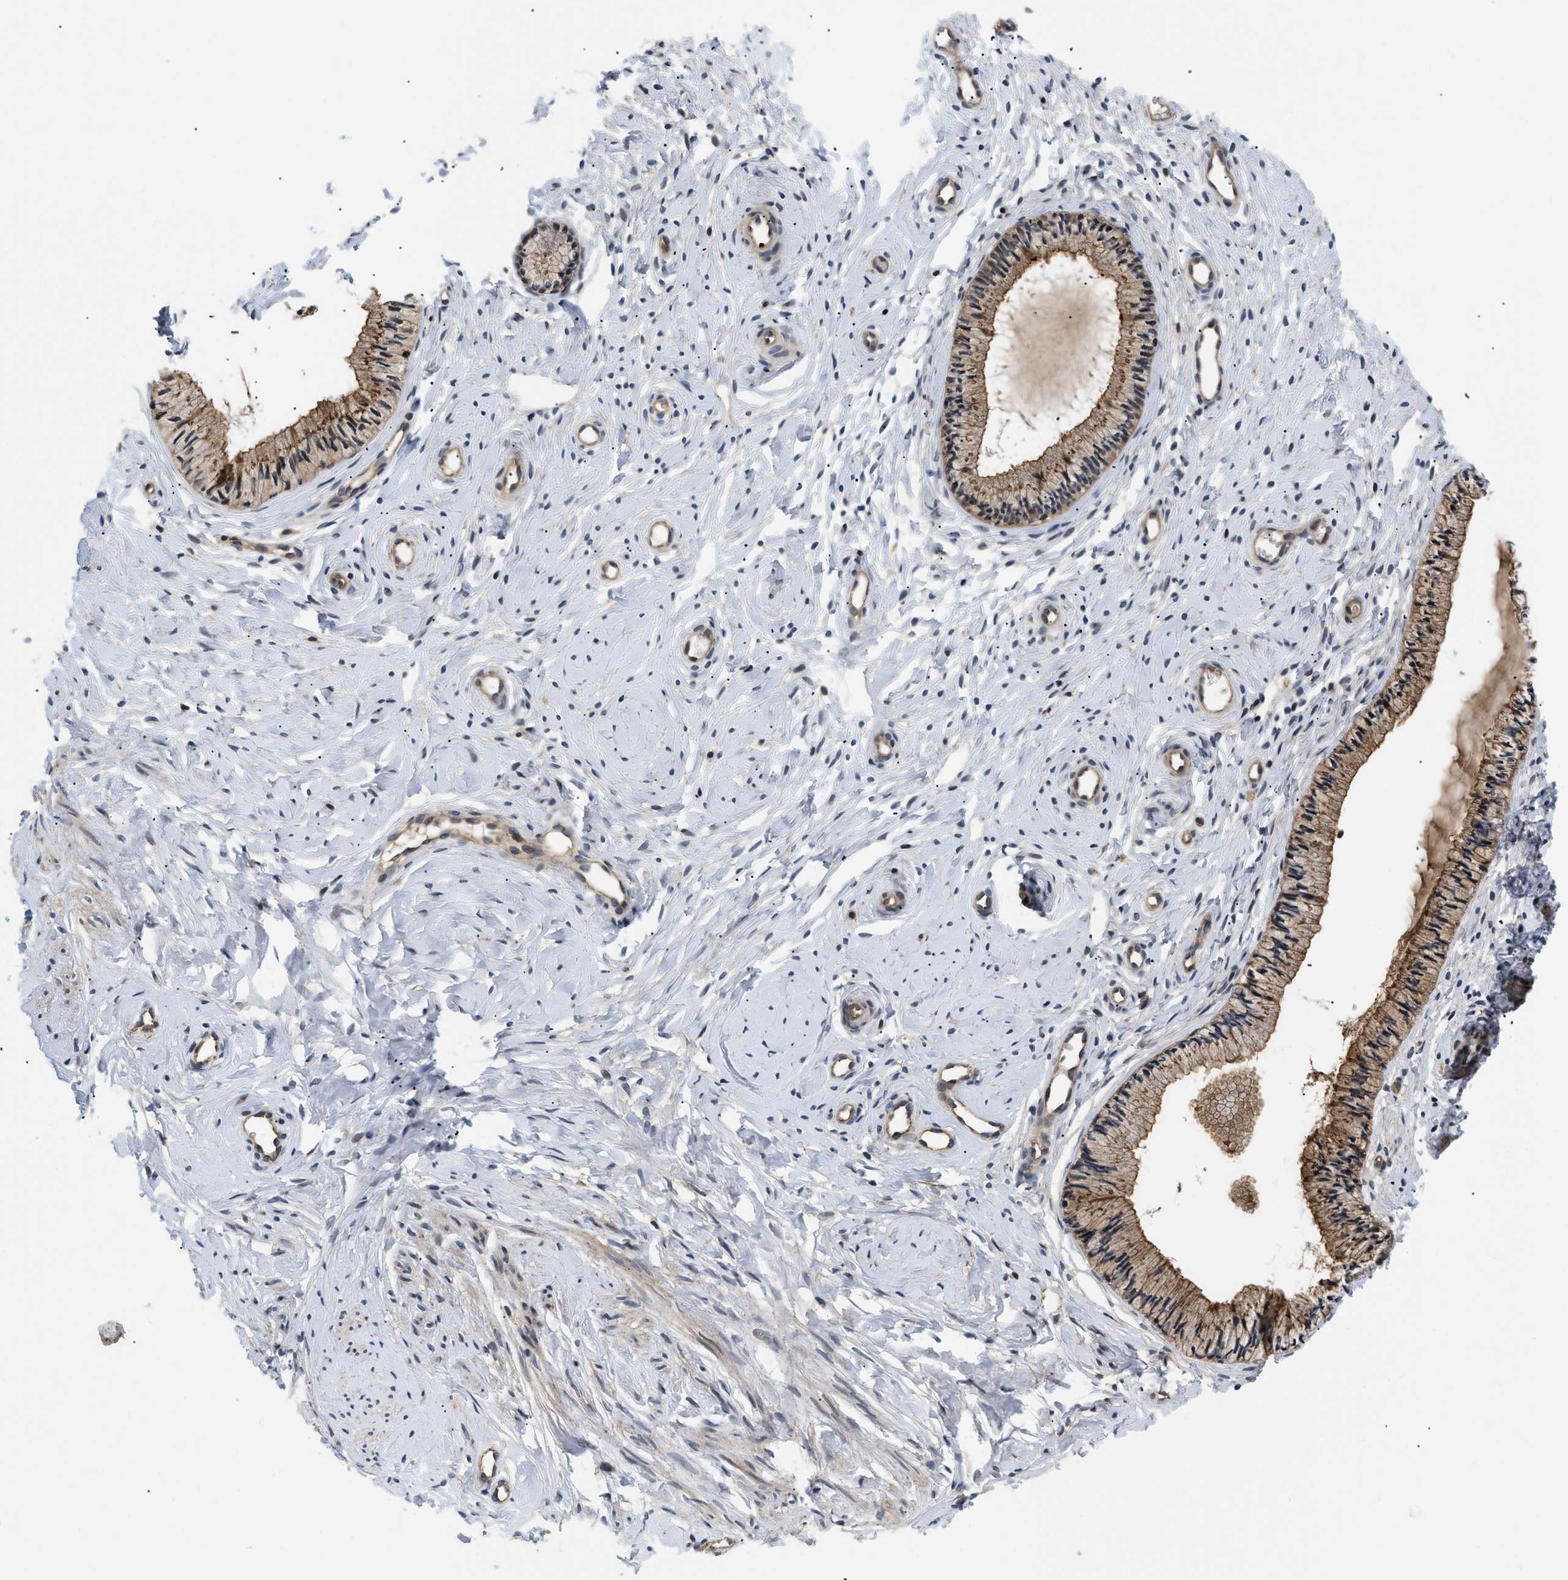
{"staining": {"intensity": "moderate", "quantity": ">75%", "location": "cytoplasmic/membranous"}, "tissue": "cervix", "cell_type": "Glandular cells", "image_type": "normal", "snomed": [{"axis": "morphology", "description": "Normal tissue, NOS"}, {"axis": "topography", "description": "Cervix"}], "caption": "A high-resolution photomicrograph shows immunohistochemistry staining of normal cervix, which demonstrates moderate cytoplasmic/membranous expression in approximately >75% of glandular cells. The staining was performed using DAB to visualize the protein expression in brown, while the nuclei were stained in blue with hematoxylin (Magnification: 20x).", "gene": "HMGCR", "patient": {"sex": "female", "age": 46}}